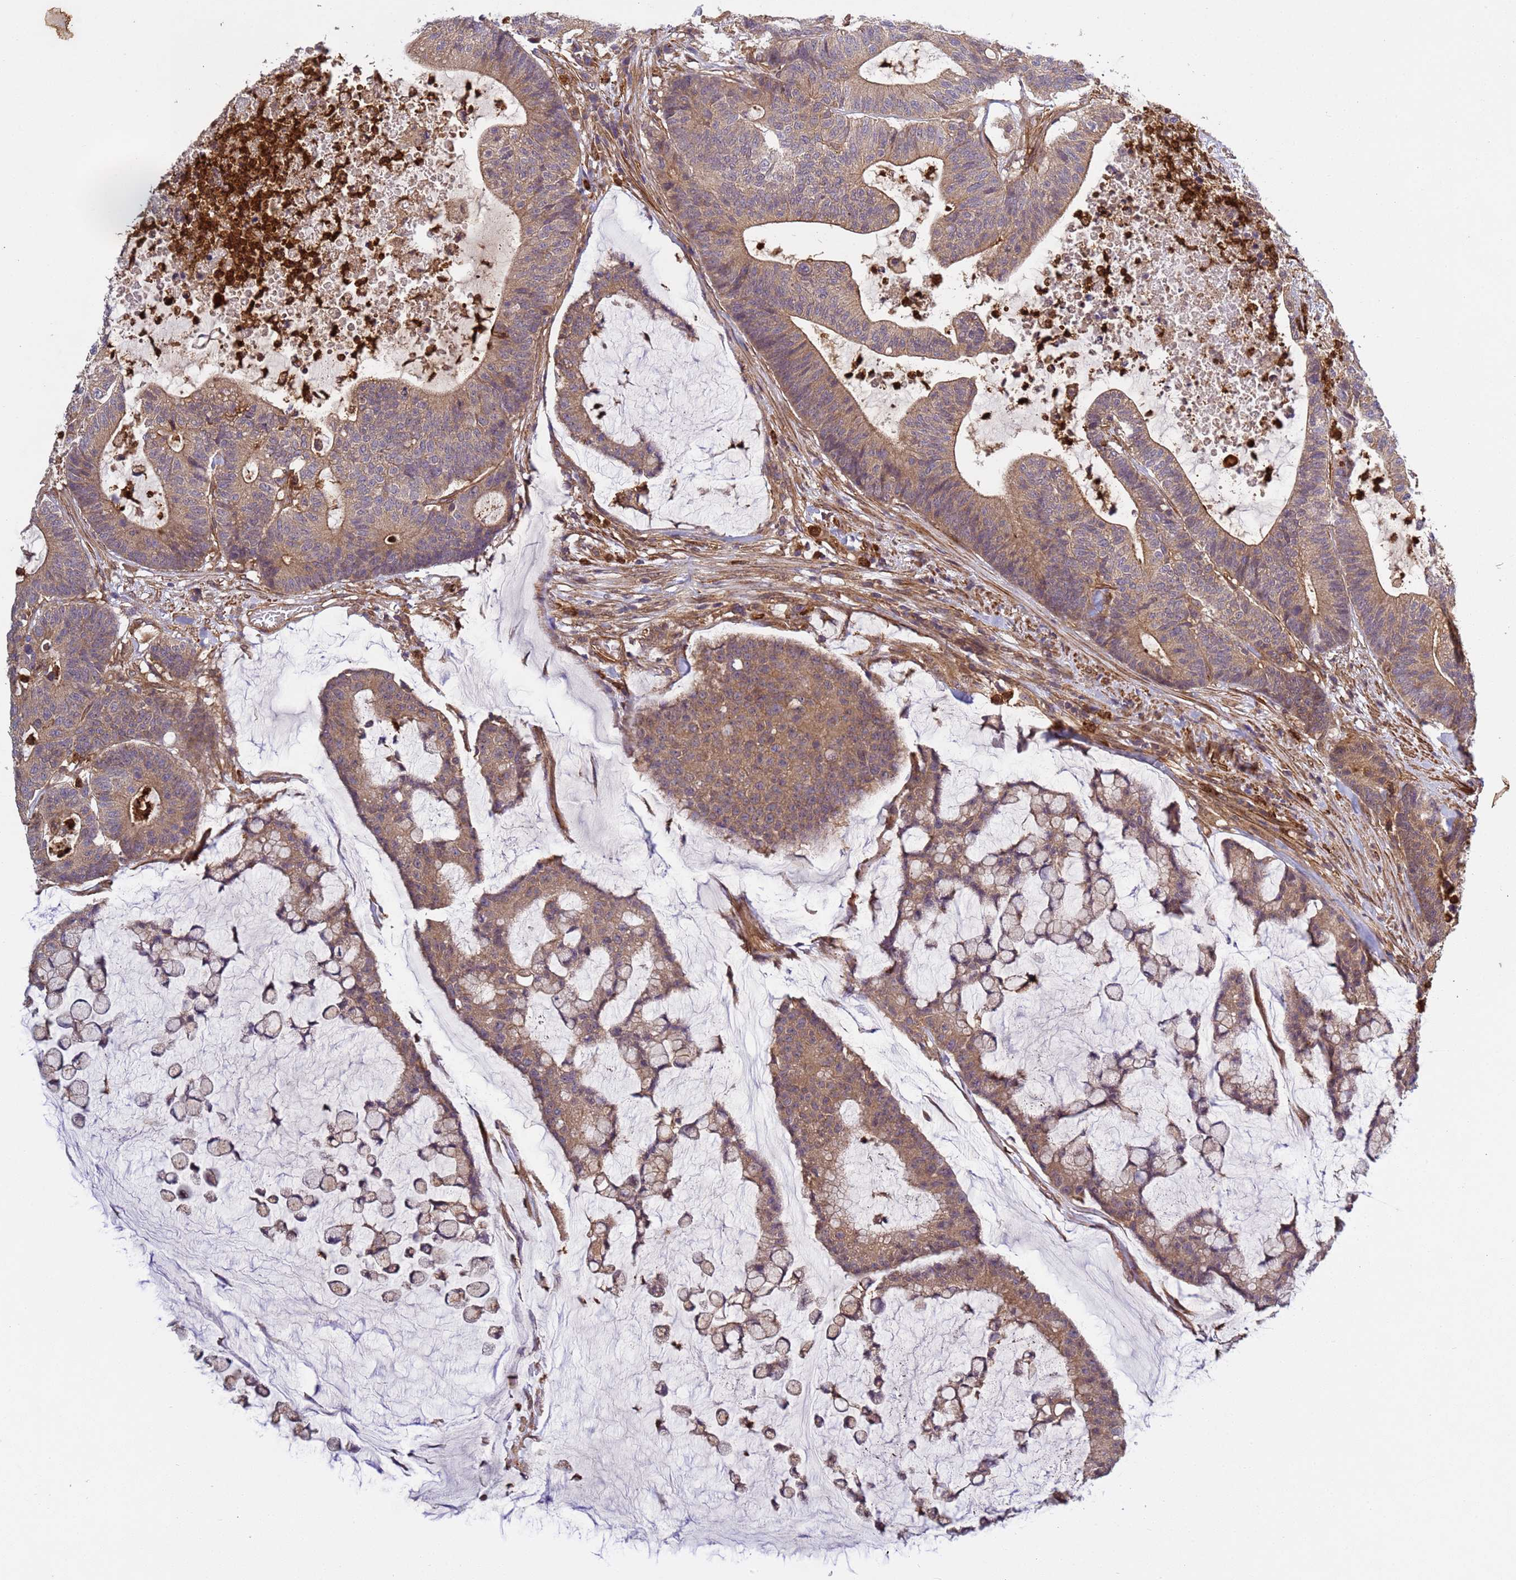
{"staining": {"intensity": "moderate", "quantity": ">75%", "location": "cytoplasmic/membranous"}, "tissue": "colorectal cancer", "cell_type": "Tumor cells", "image_type": "cancer", "snomed": [{"axis": "morphology", "description": "Adenocarcinoma, NOS"}, {"axis": "topography", "description": "Colon"}], "caption": "Colorectal cancer stained with immunohistochemistry displays moderate cytoplasmic/membranous positivity in approximately >75% of tumor cells. The protein of interest is stained brown, and the nuclei are stained in blue (DAB IHC with brightfield microscopy, high magnification).", "gene": "C8orf34", "patient": {"sex": "female", "age": 84}}